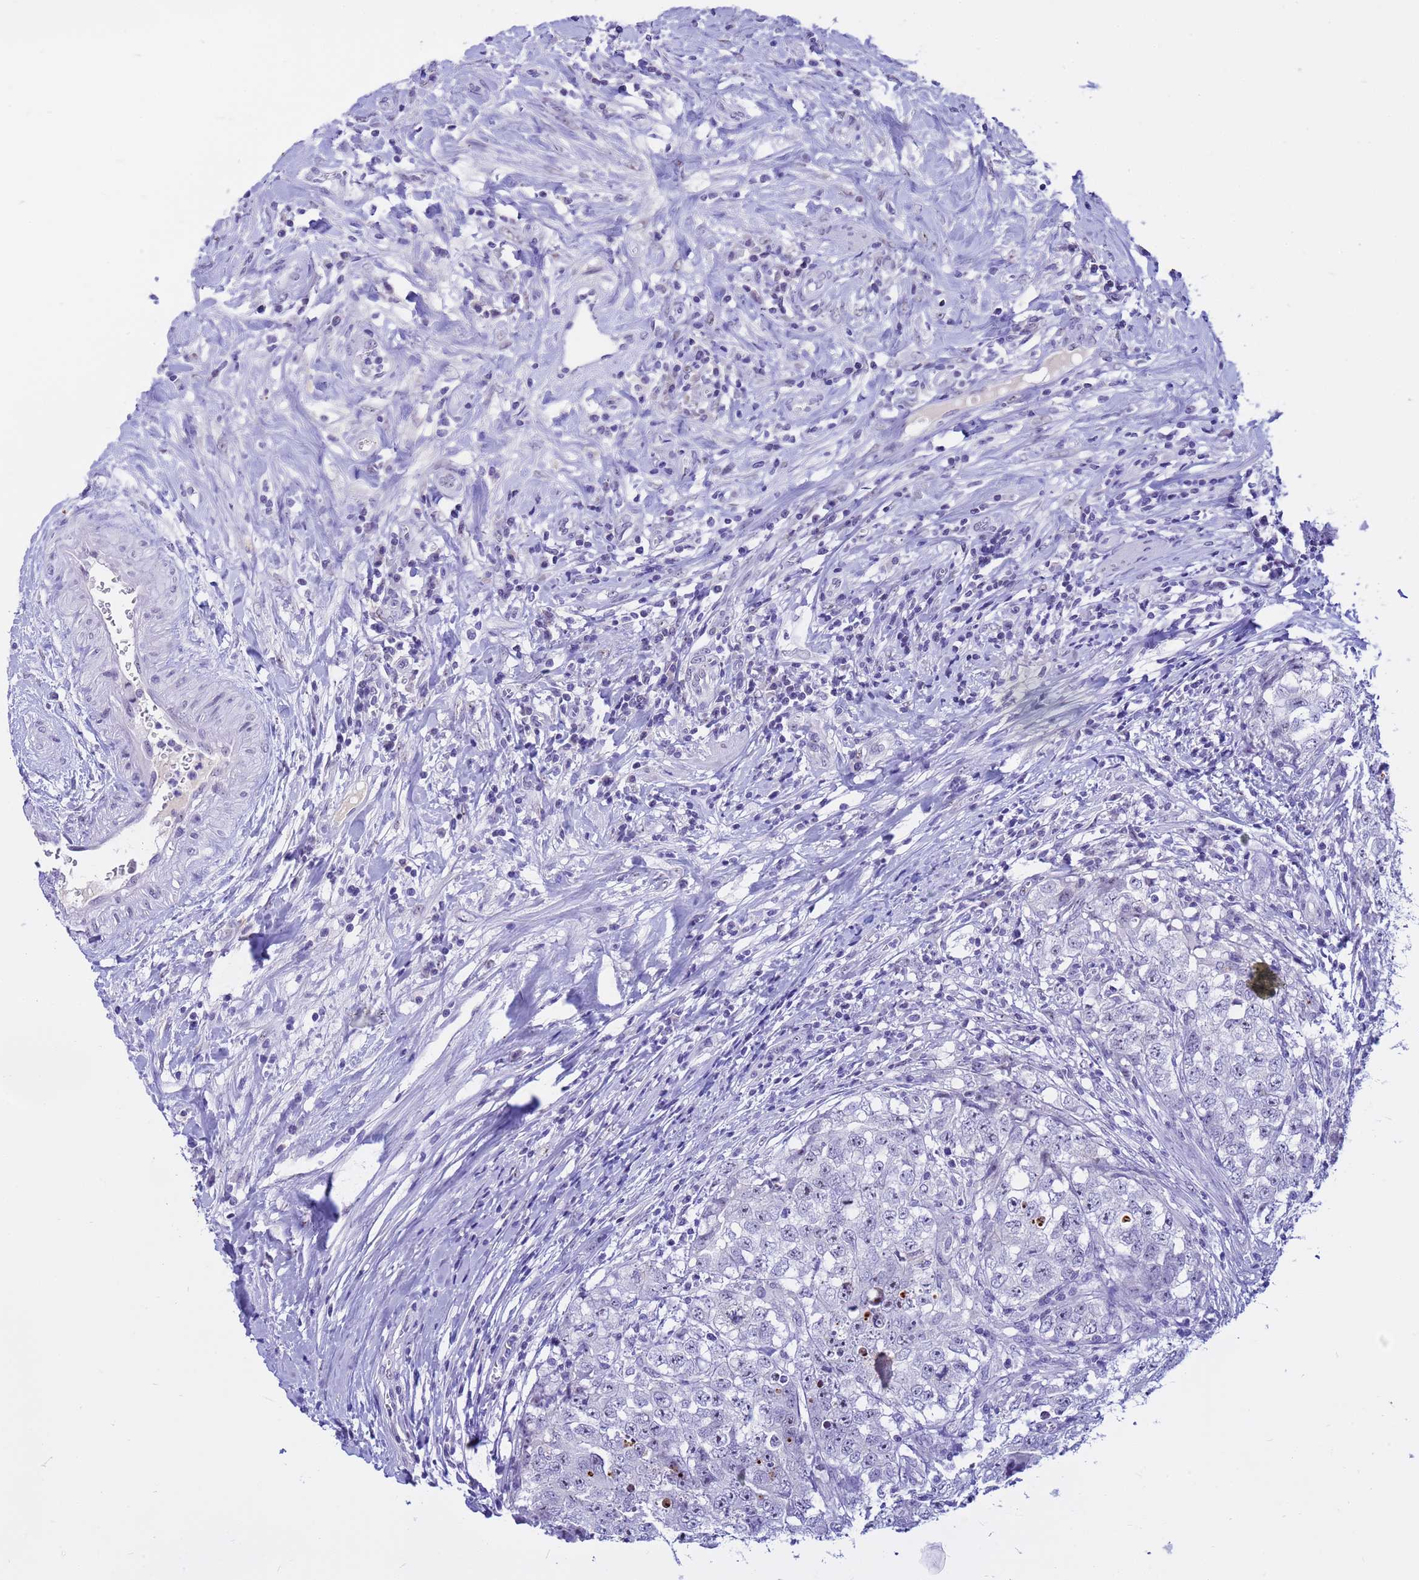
{"staining": {"intensity": "negative", "quantity": "none", "location": "none"}, "tissue": "testis cancer", "cell_type": "Tumor cells", "image_type": "cancer", "snomed": [{"axis": "morphology", "description": "Seminoma, NOS"}, {"axis": "morphology", "description": "Carcinoma, Embryonal, NOS"}, {"axis": "topography", "description": "Testis"}], "caption": "Tumor cells are negative for brown protein staining in testis cancer (embryonal carcinoma).", "gene": "DMRTC2", "patient": {"sex": "male", "age": 43}}